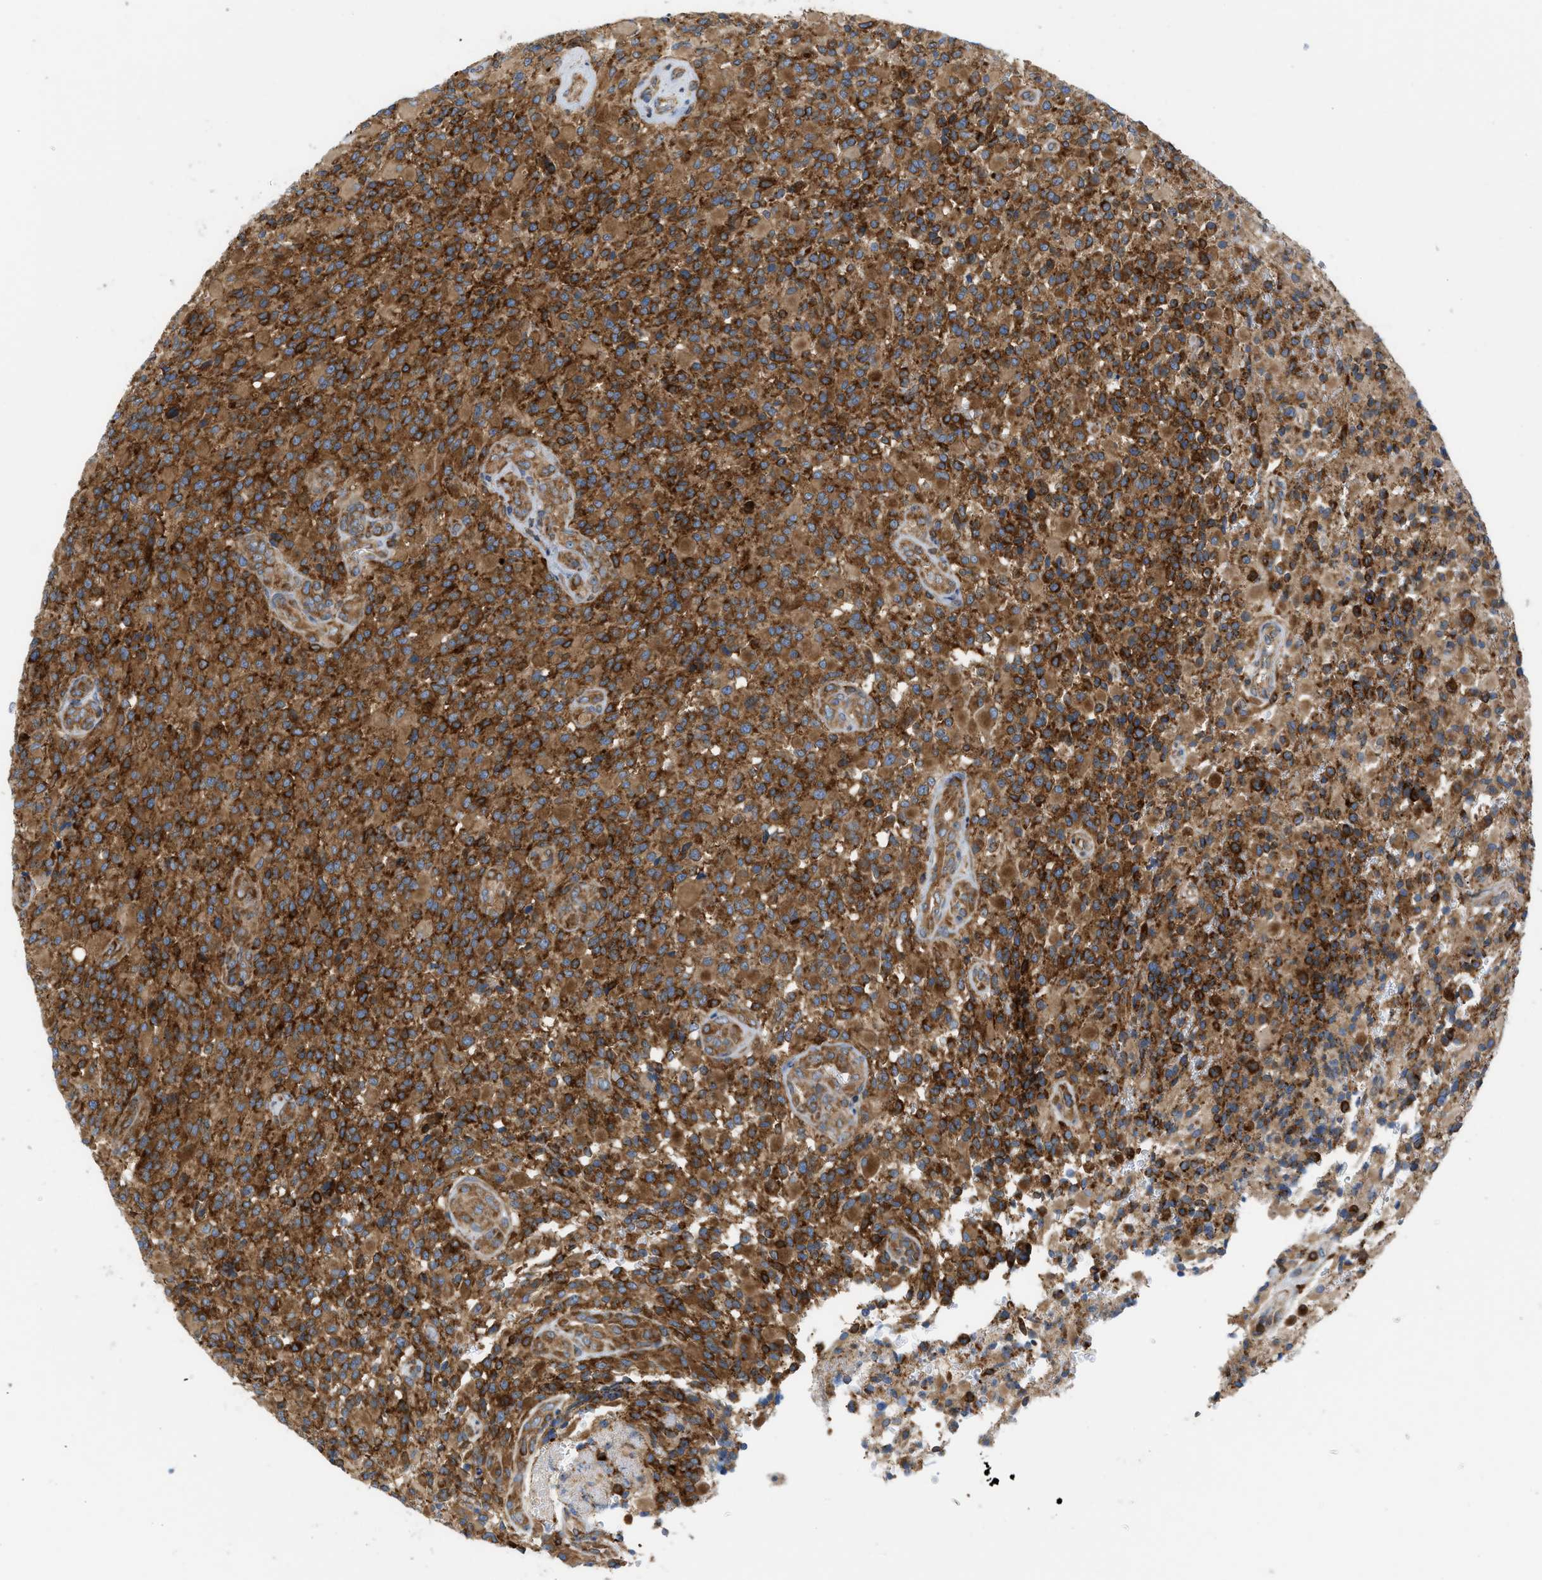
{"staining": {"intensity": "strong", "quantity": ">75%", "location": "cytoplasmic/membranous"}, "tissue": "glioma", "cell_type": "Tumor cells", "image_type": "cancer", "snomed": [{"axis": "morphology", "description": "Glioma, malignant, High grade"}, {"axis": "topography", "description": "Brain"}], "caption": "Glioma stained for a protein shows strong cytoplasmic/membranous positivity in tumor cells.", "gene": "GPAT4", "patient": {"sex": "male", "age": 71}}